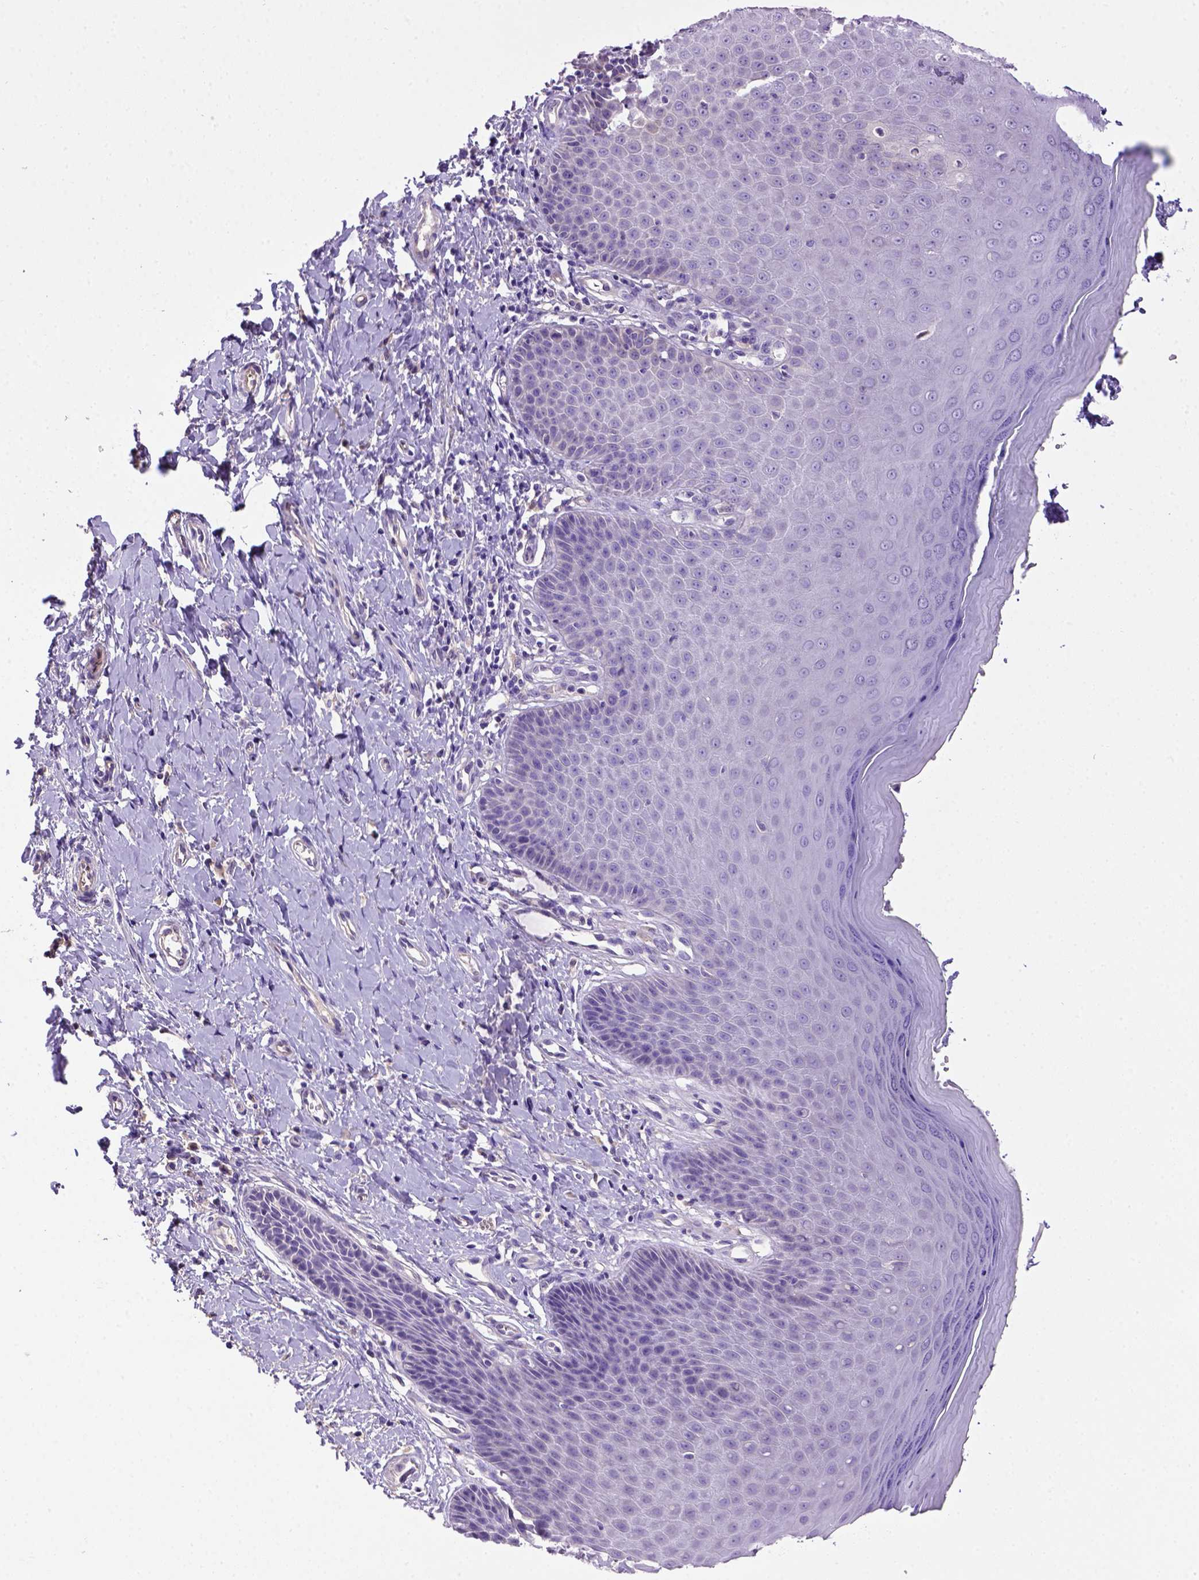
{"staining": {"intensity": "negative", "quantity": "none", "location": "none"}, "tissue": "vagina", "cell_type": "Squamous epithelial cells", "image_type": "normal", "snomed": [{"axis": "morphology", "description": "Normal tissue, NOS"}, {"axis": "topography", "description": "Vagina"}], "caption": "Immunohistochemistry of normal human vagina exhibits no expression in squamous epithelial cells.", "gene": "DEPDC1B", "patient": {"sex": "female", "age": 83}}